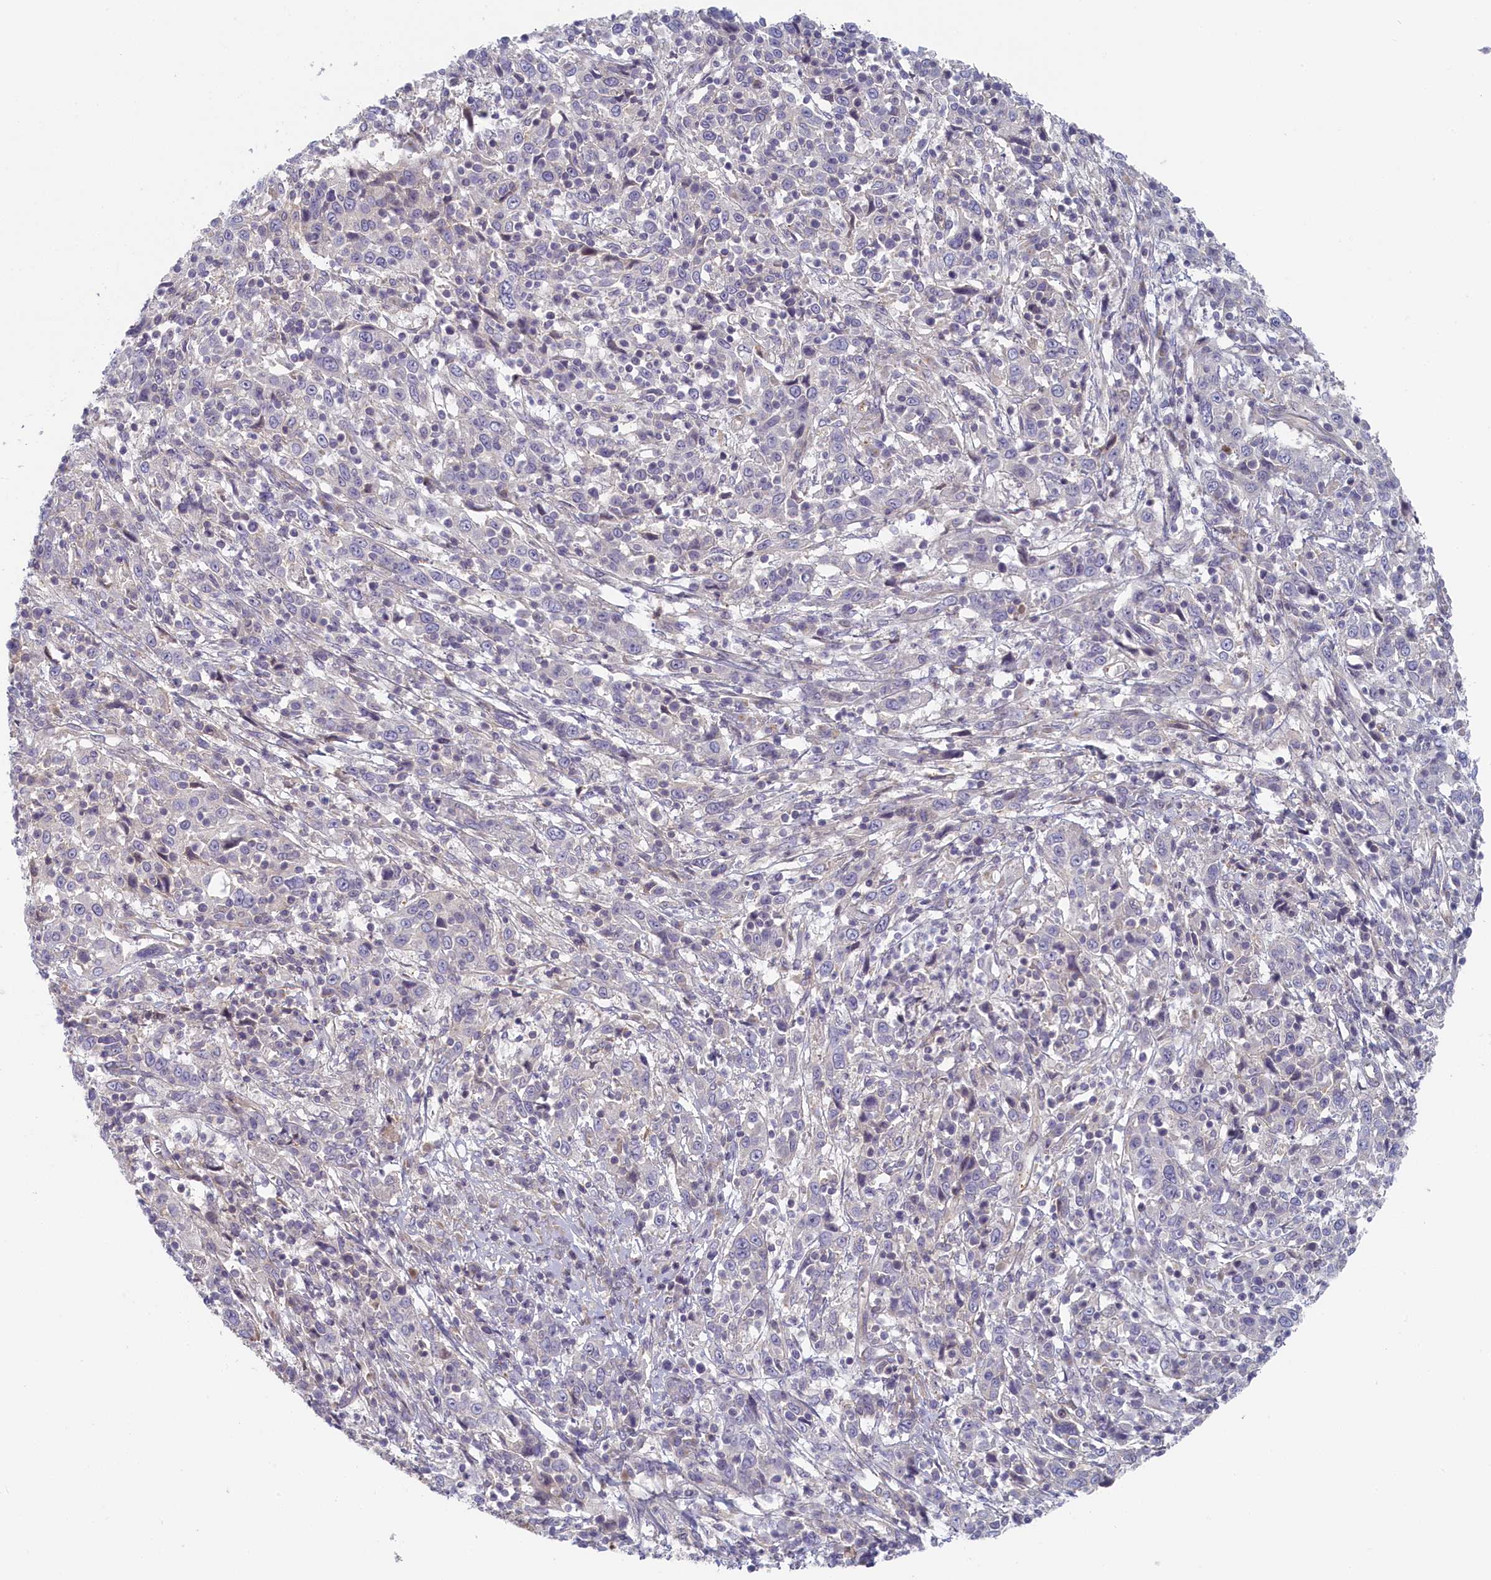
{"staining": {"intensity": "negative", "quantity": "none", "location": "none"}, "tissue": "cervical cancer", "cell_type": "Tumor cells", "image_type": "cancer", "snomed": [{"axis": "morphology", "description": "Squamous cell carcinoma, NOS"}, {"axis": "topography", "description": "Cervix"}], "caption": "IHC micrograph of cervical cancer (squamous cell carcinoma) stained for a protein (brown), which reveals no positivity in tumor cells.", "gene": "STX16", "patient": {"sex": "female", "age": 46}}